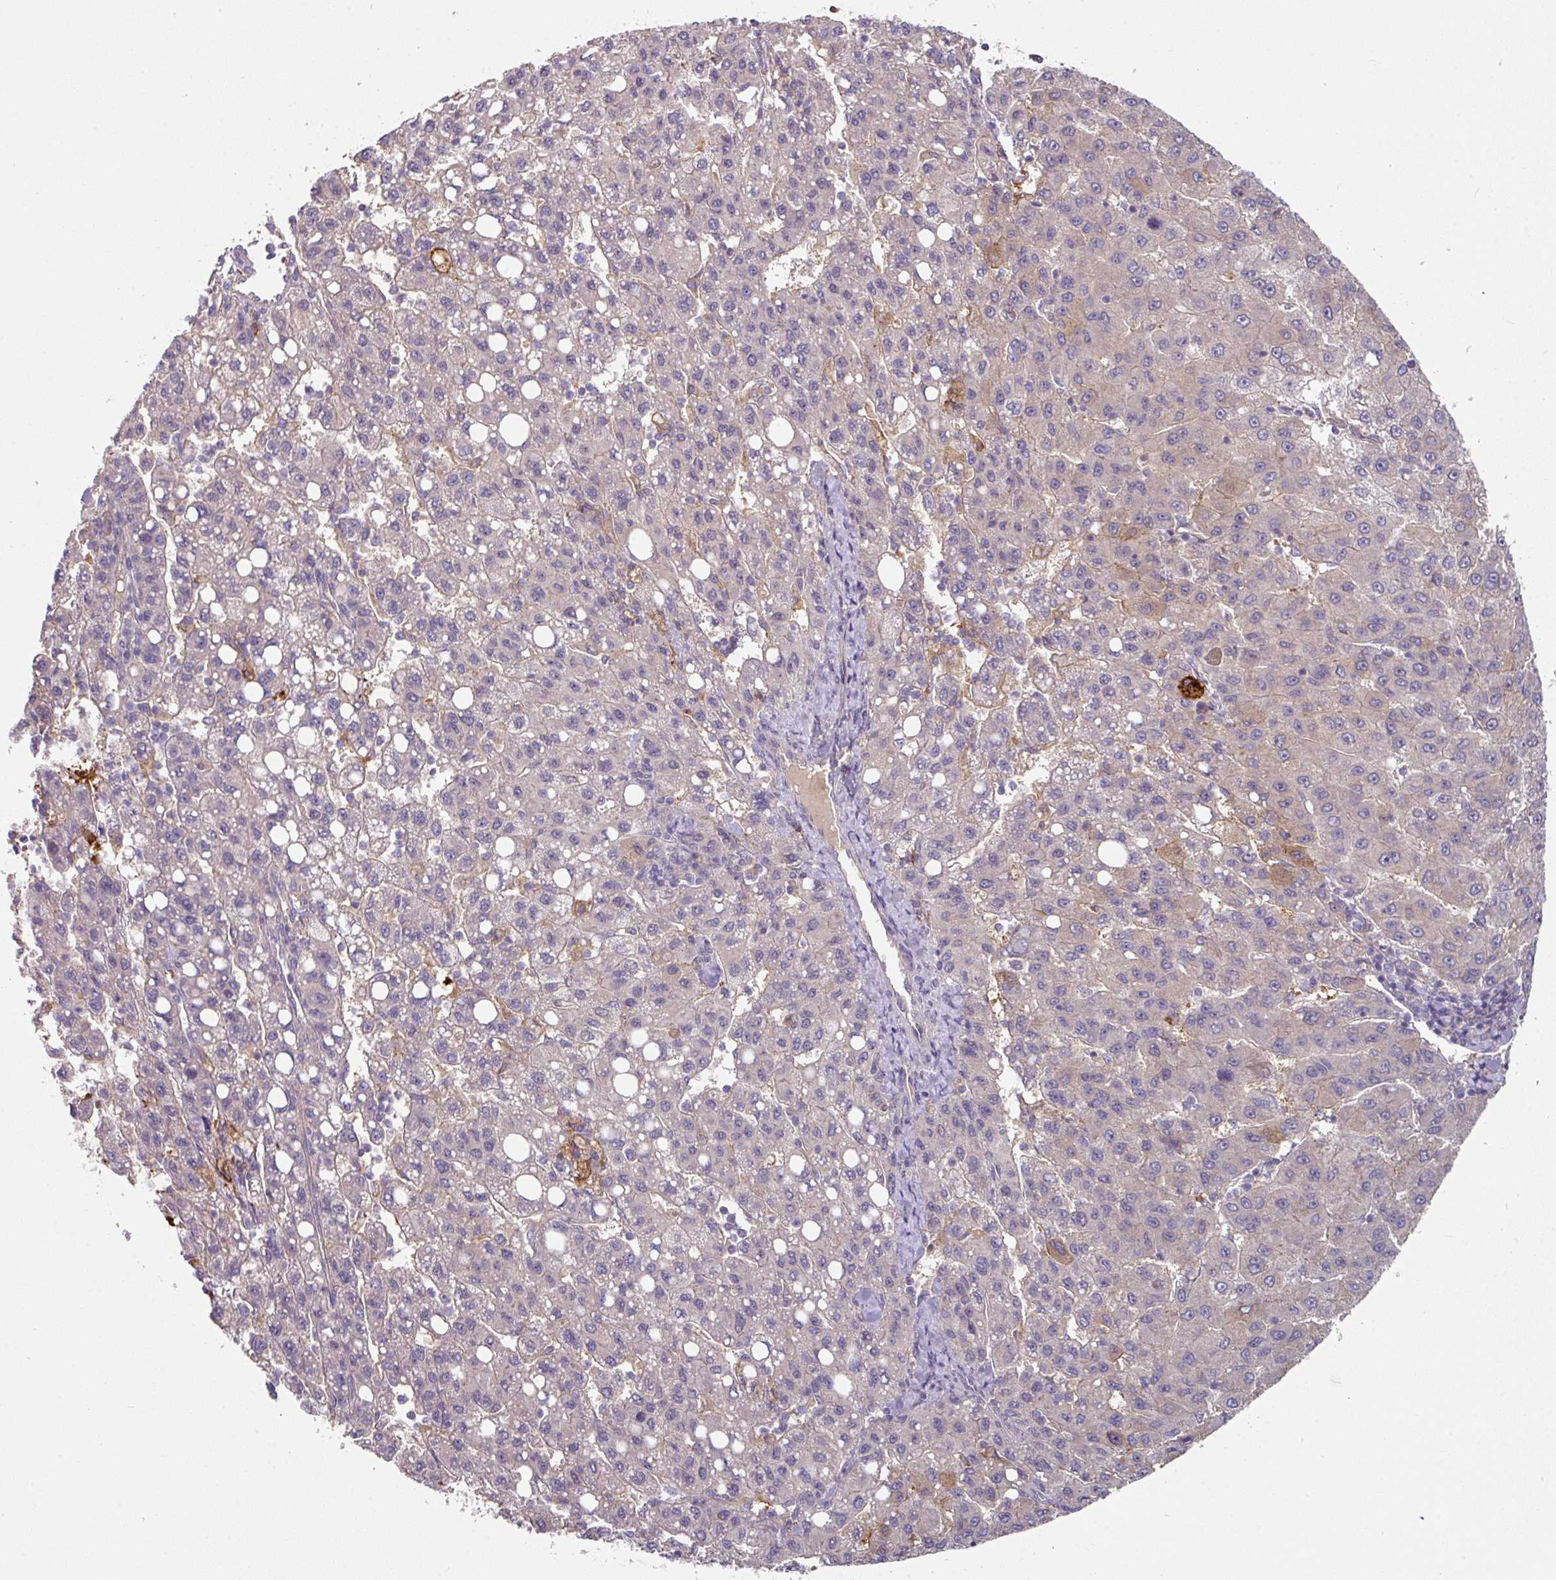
{"staining": {"intensity": "negative", "quantity": "none", "location": "none"}, "tissue": "liver cancer", "cell_type": "Tumor cells", "image_type": "cancer", "snomed": [{"axis": "morphology", "description": "Carcinoma, Hepatocellular, NOS"}, {"axis": "topography", "description": "Liver"}], "caption": "Immunohistochemistry micrograph of human liver cancer (hepatocellular carcinoma) stained for a protein (brown), which displays no staining in tumor cells.", "gene": "C4orf48", "patient": {"sex": "female", "age": 82}}